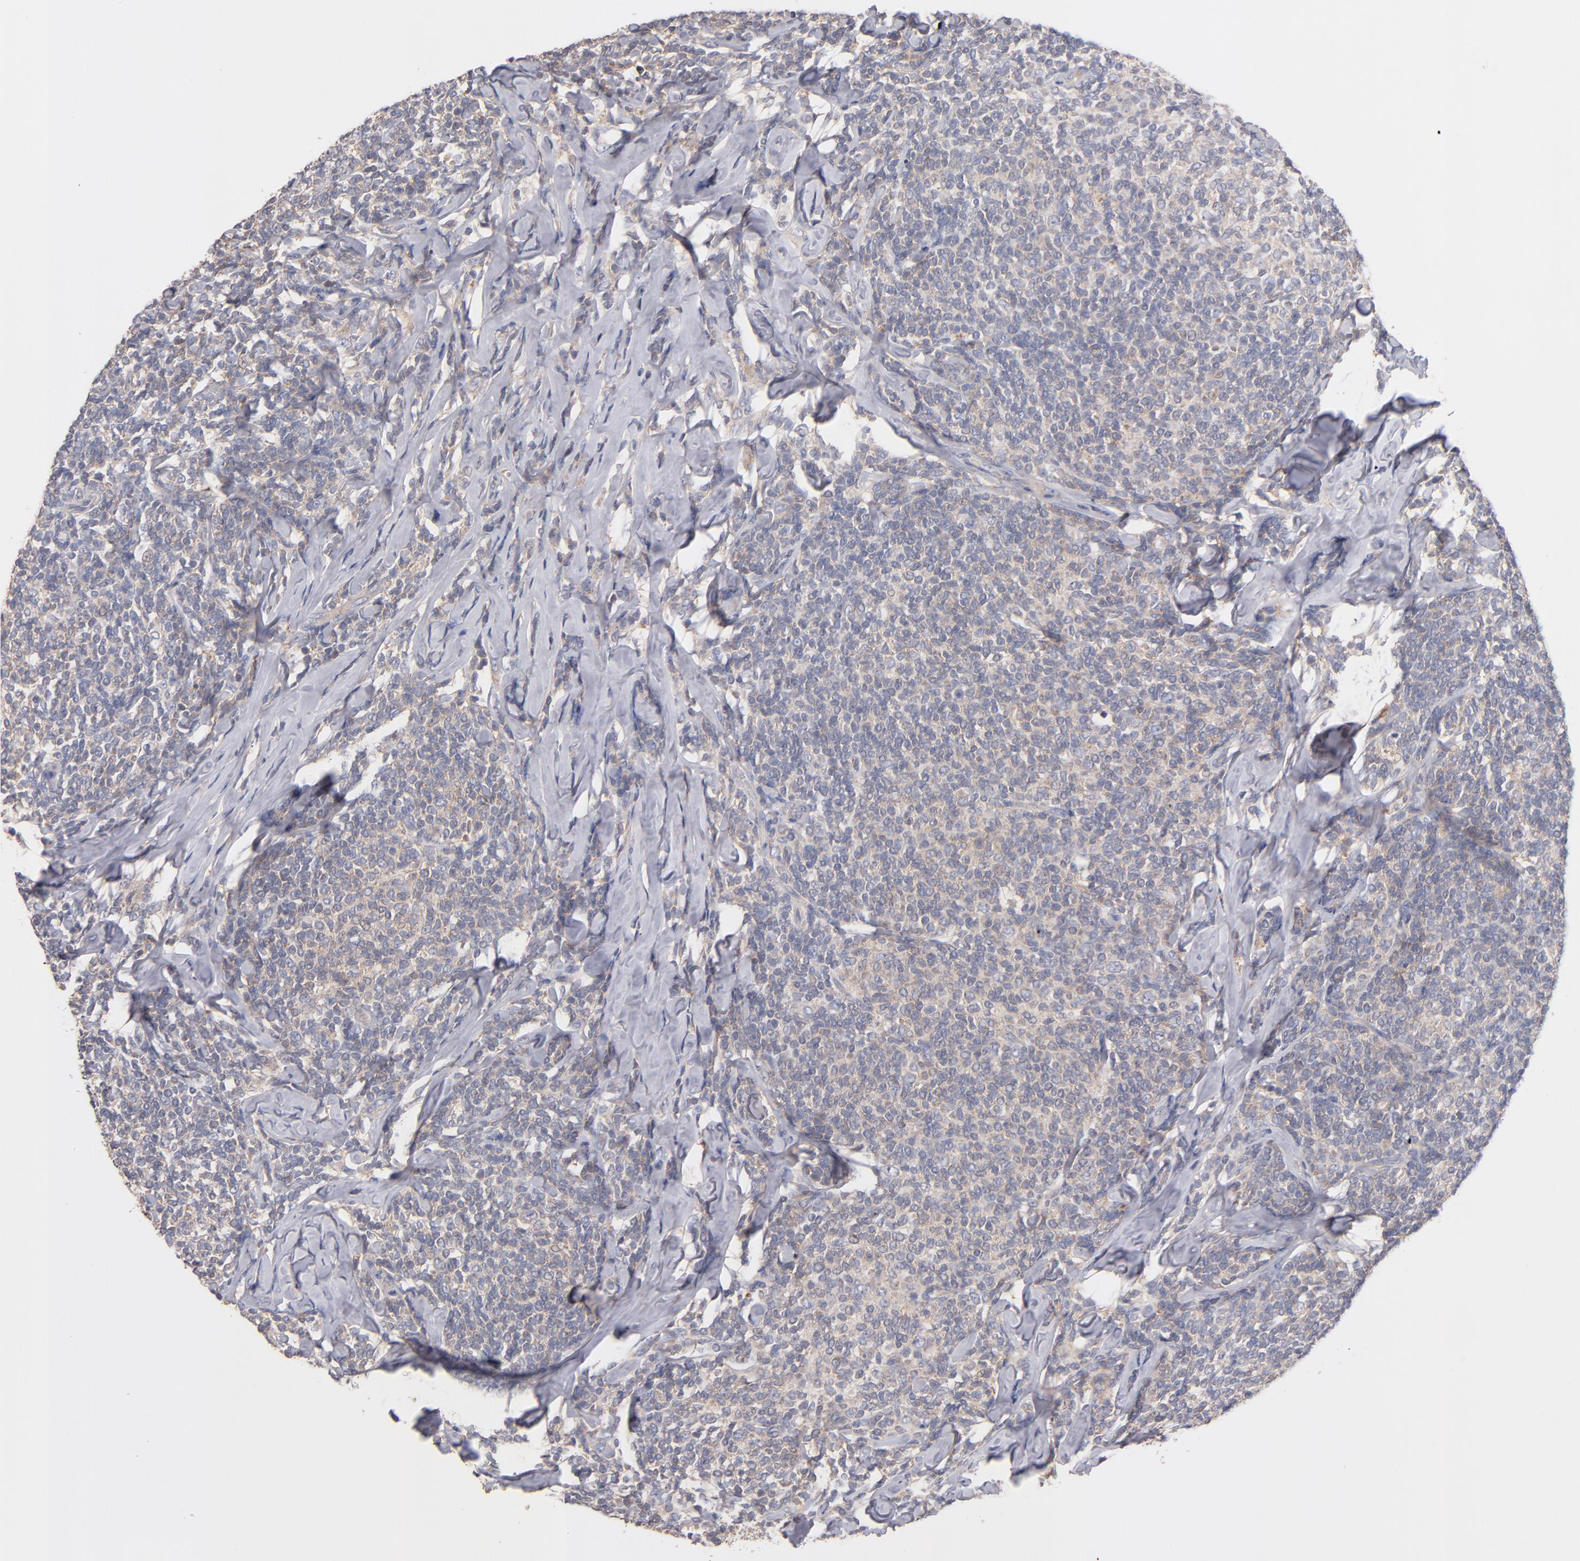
{"staining": {"intensity": "weak", "quantity": ">75%", "location": "cytoplasmic/membranous"}, "tissue": "lymphoma", "cell_type": "Tumor cells", "image_type": "cancer", "snomed": [{"axis": "morphology", "description": "Malignant lymphoma, non-Hodgkin's type, Low grade"}, {"axis": "topography", "description": "Lymph node"}], "caption": "Lymphoma stained with DAB immunohistochemistry (IHC) displays low levels of weak cytoplasmic/membranous expression in approximately >75% of tumor cells. (brown staining indicates protein expression, while blue staining denotes nuclei).", "gene": "DACT1", "patient": {"sex": "female", "age": 56}}